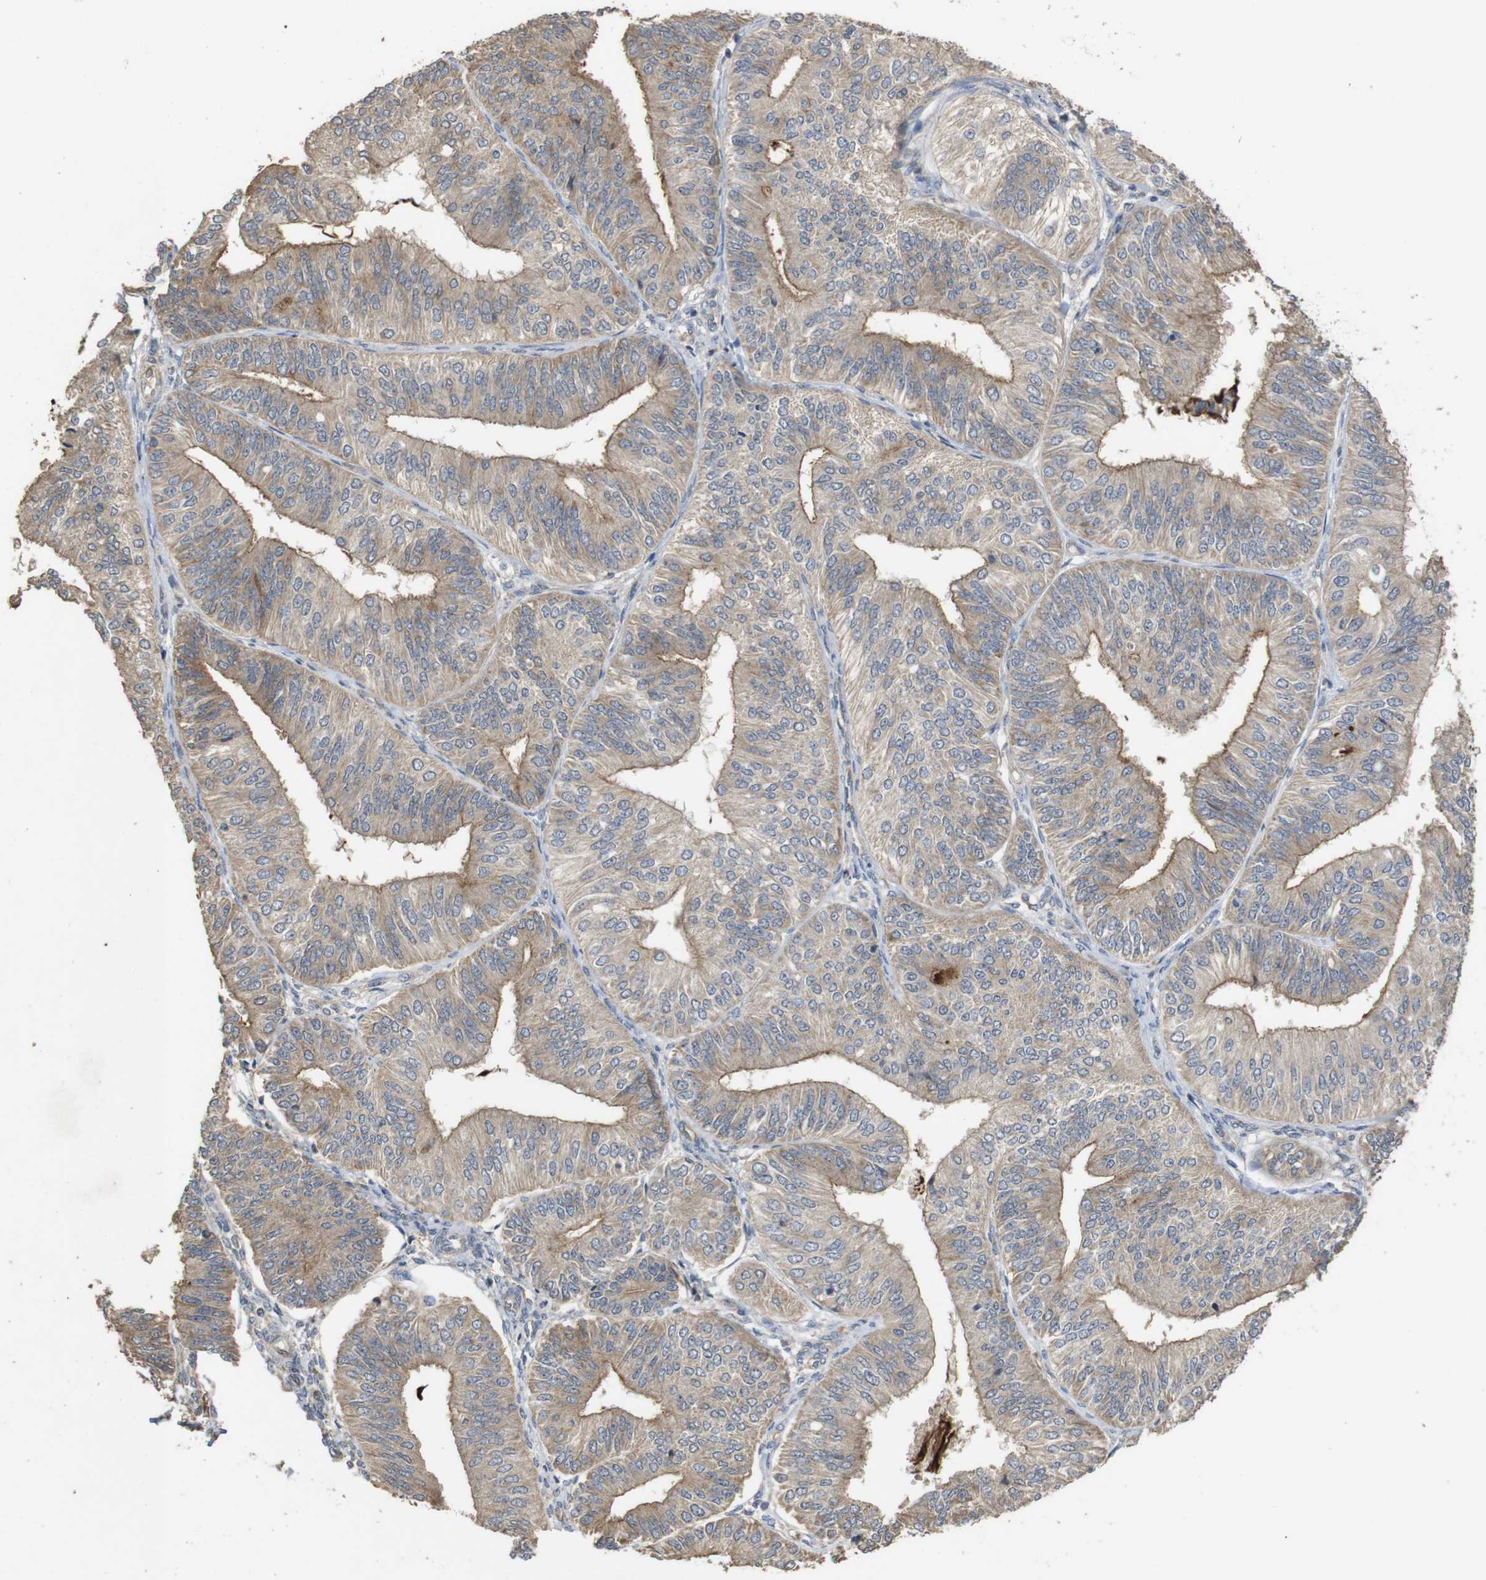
{"staining": {"intensity": "moderate", "quantity": "25%-75%", "location": "cytoplasmic/membranous"}, "tissue": "endometrial cancer", "cell_type": "Tumor cells", "image_type": "cancer", "snomed": [{"axis": "morphology", "description": "Adenocarcinoma, NOS"}, {"axis": "topography", "description": "Endometrium"}], "caption": "Endometrial cancer (adenocarcinoma) tissue reveals moderate cytoplasmic/membranous staining in approximately 25%-75% of tumor cells, visualized by immunohistochemistry.", "gene": "PCDHB10", "patient": {"sex": "female", "age": 58}}